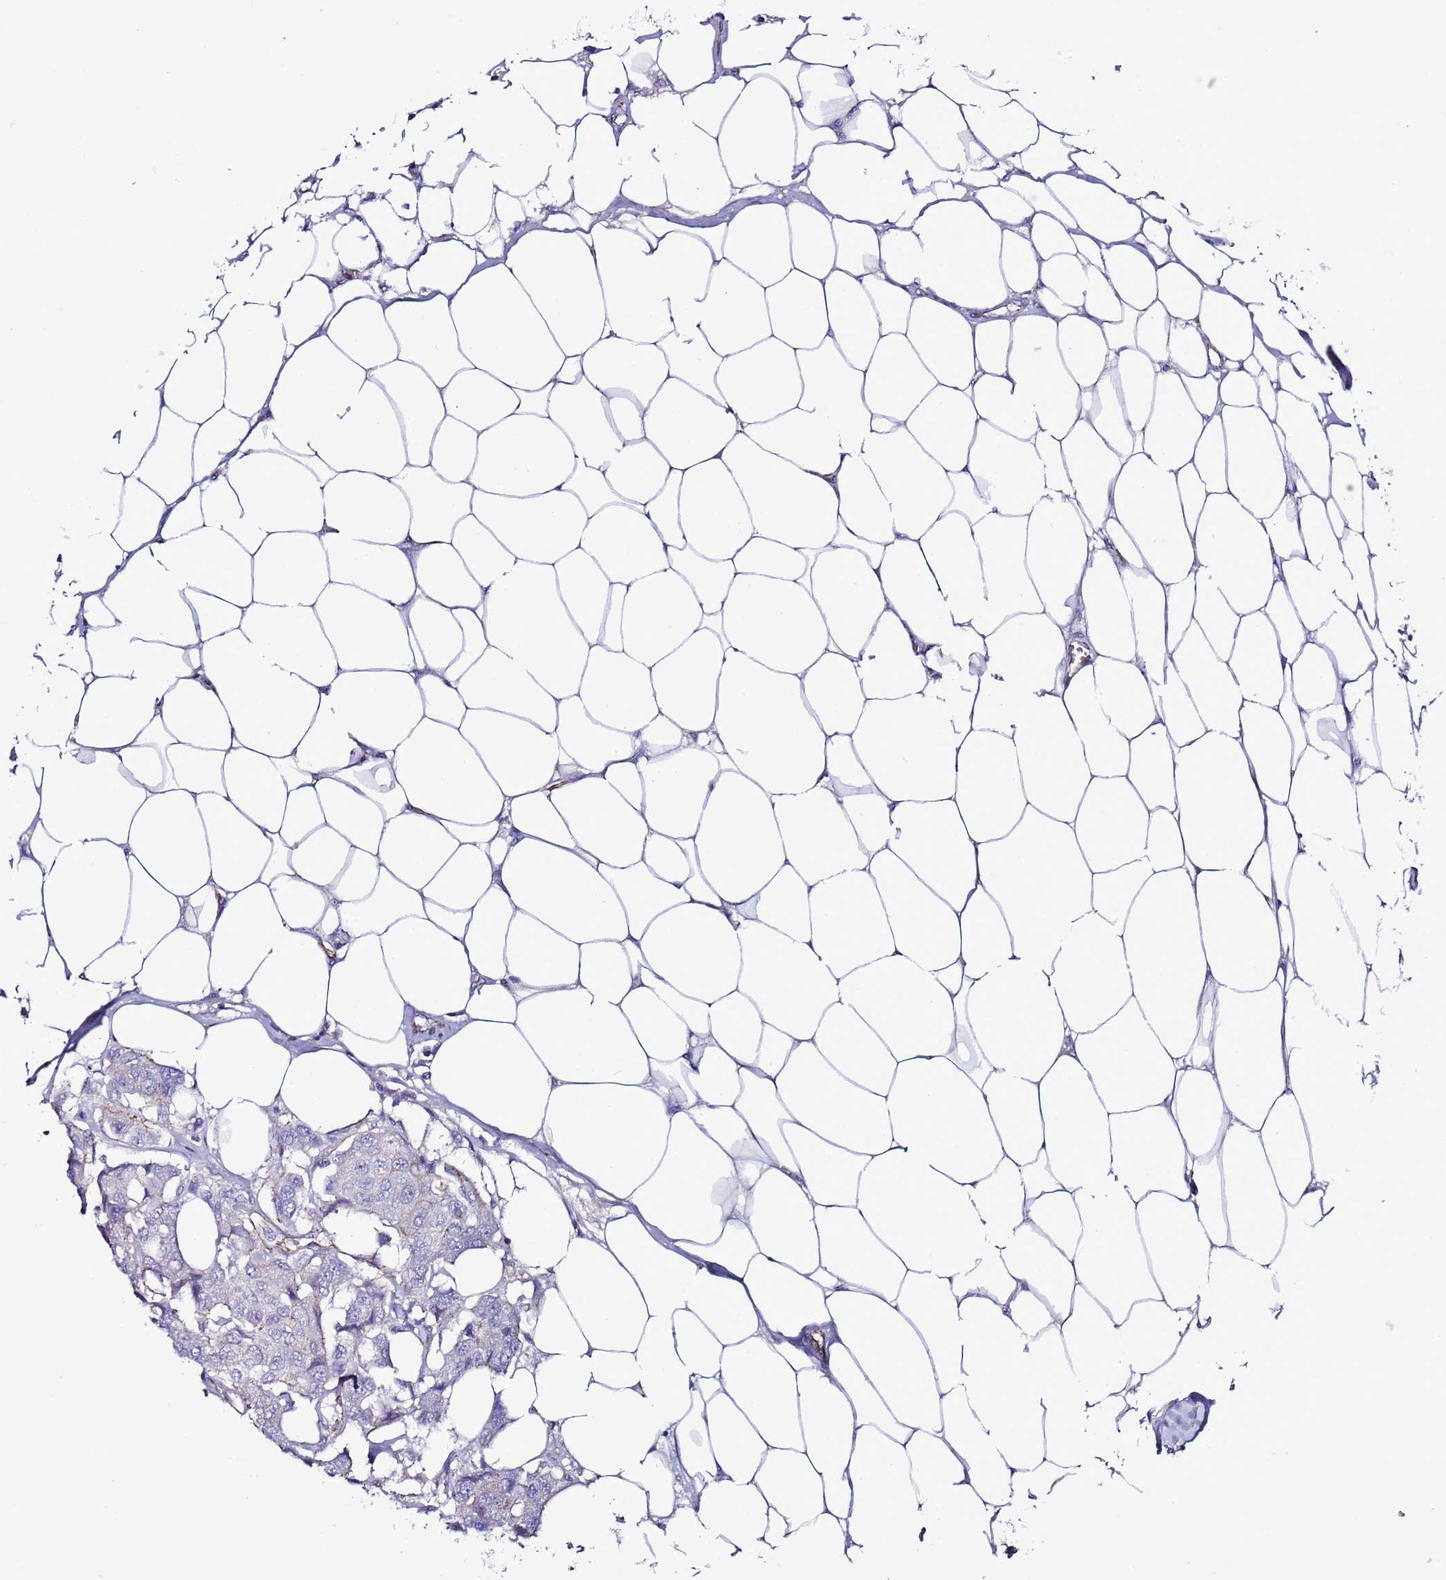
{"staining": {"intensity": "moderate", "quantity": "25%-75%", "location": "cytoplasmic/membranous"}, "tissue": "breast cancer", "cell_type": "Tumor cells", "image_type": "cancer", "snomed": [{"axis": "morphology", "description": "Duct carcinoma"}, {"axis": "topography", "description": "Breast"}, {"axis": "topography", "description": "Lymph node"}], "caption": "IHC of breast cancer demonstrates medium levels of moderate cytoplasmic/membranous positivity in about 25%-75% of tumor cells.", "gene": "TENM3", "patient": {"sex": "female", "age": 80}}